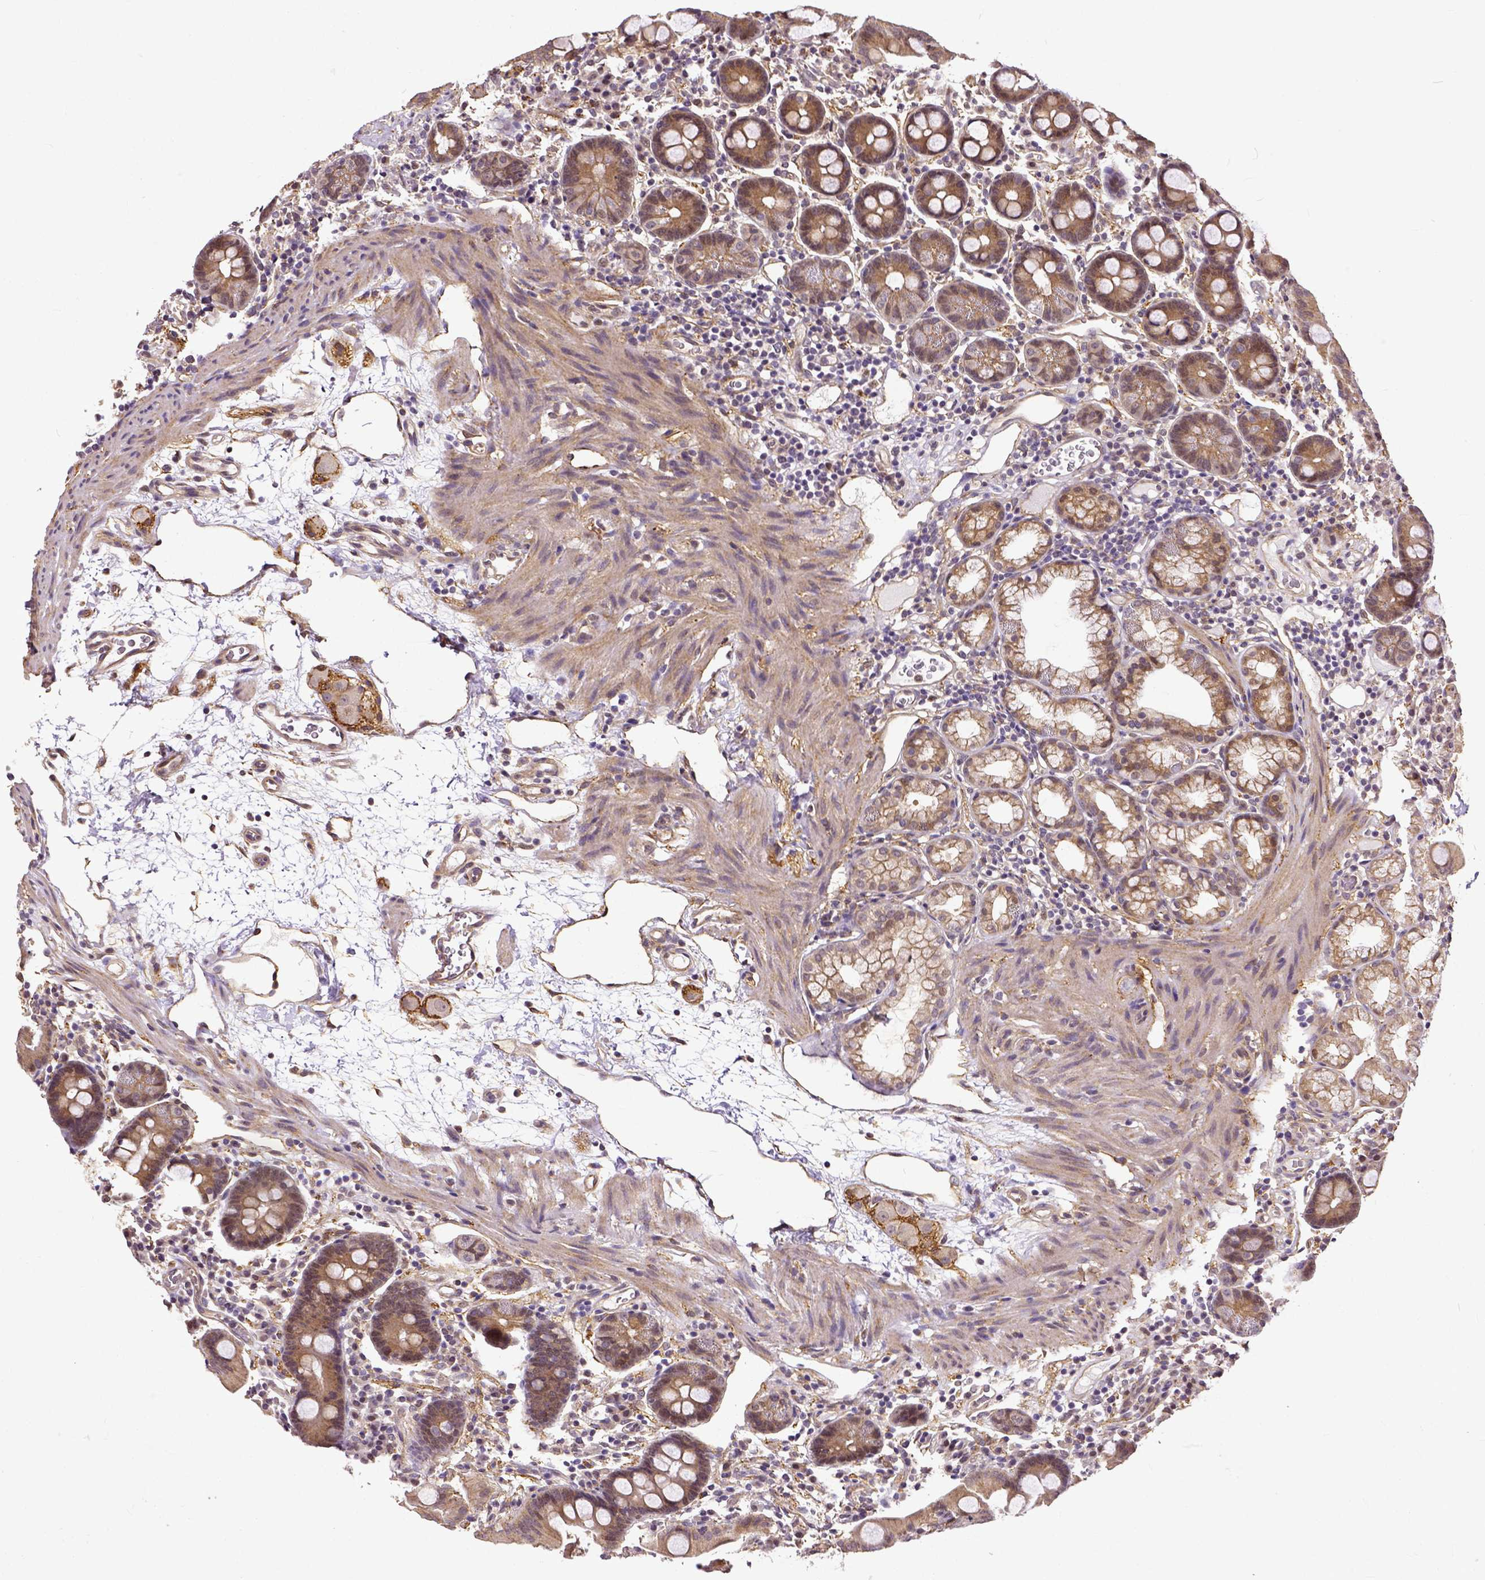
{"staining": {"intensity": "moderate", "quantity": ">75%", "location": "cytoplasmic/membranous"}, "tissue": "duodenum", "cell_type": "Glandular cells", "image_type": "normal", "snomed": [{"axis": "morphology", "description": "Normal tissue, NOS"}, {"axis": "topography", "description": "Pancreas"}, {"axis": "topography", "description": "Duodenum"}], "caption": "The histopathology image shows immunohistochemical staining of normal duodenum. There is moderate cytoplasmic/membranous positivity is present in approximately >75% of glandular cells. (Brightfield microscopy of DAB IHC at high magnification).", "gene": "DICER1", "patient": {"sex": "male", "age": 59}}